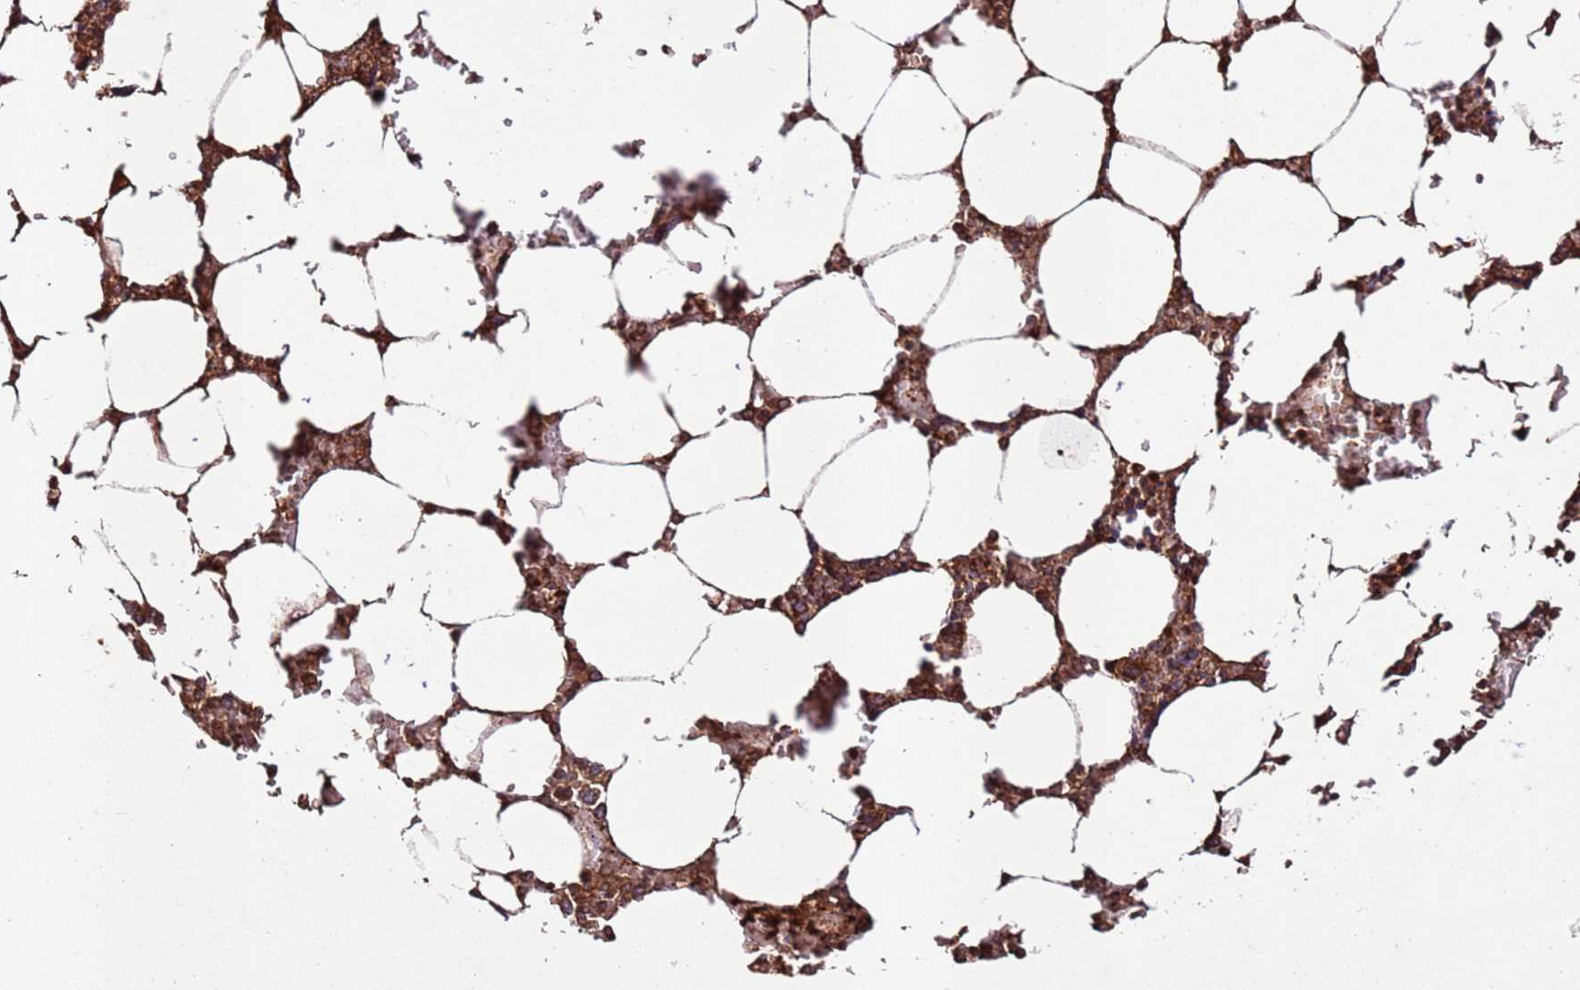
{"staining": {"intensity": "strong", "quantity": ">75%", "location": "cytoplasmic/membranous"}, "tissue": "bone marrow", "cell_type": "Hematopoietic cells", "image_type": "normal", "snomed": [{"axis": "morphology", "description": "Normal tissue, NOS"}, {"axis": "topography", "description": "Bone marrow"}], "caption": "DAB immunohistochemical staining of normal bone marrow reveals strong cytoplasmic/membranous protein expression in approximately >75% of hematopoietic cells.", "gene": "FAM186A", "patient": {"sex": "male", "age": 64}}